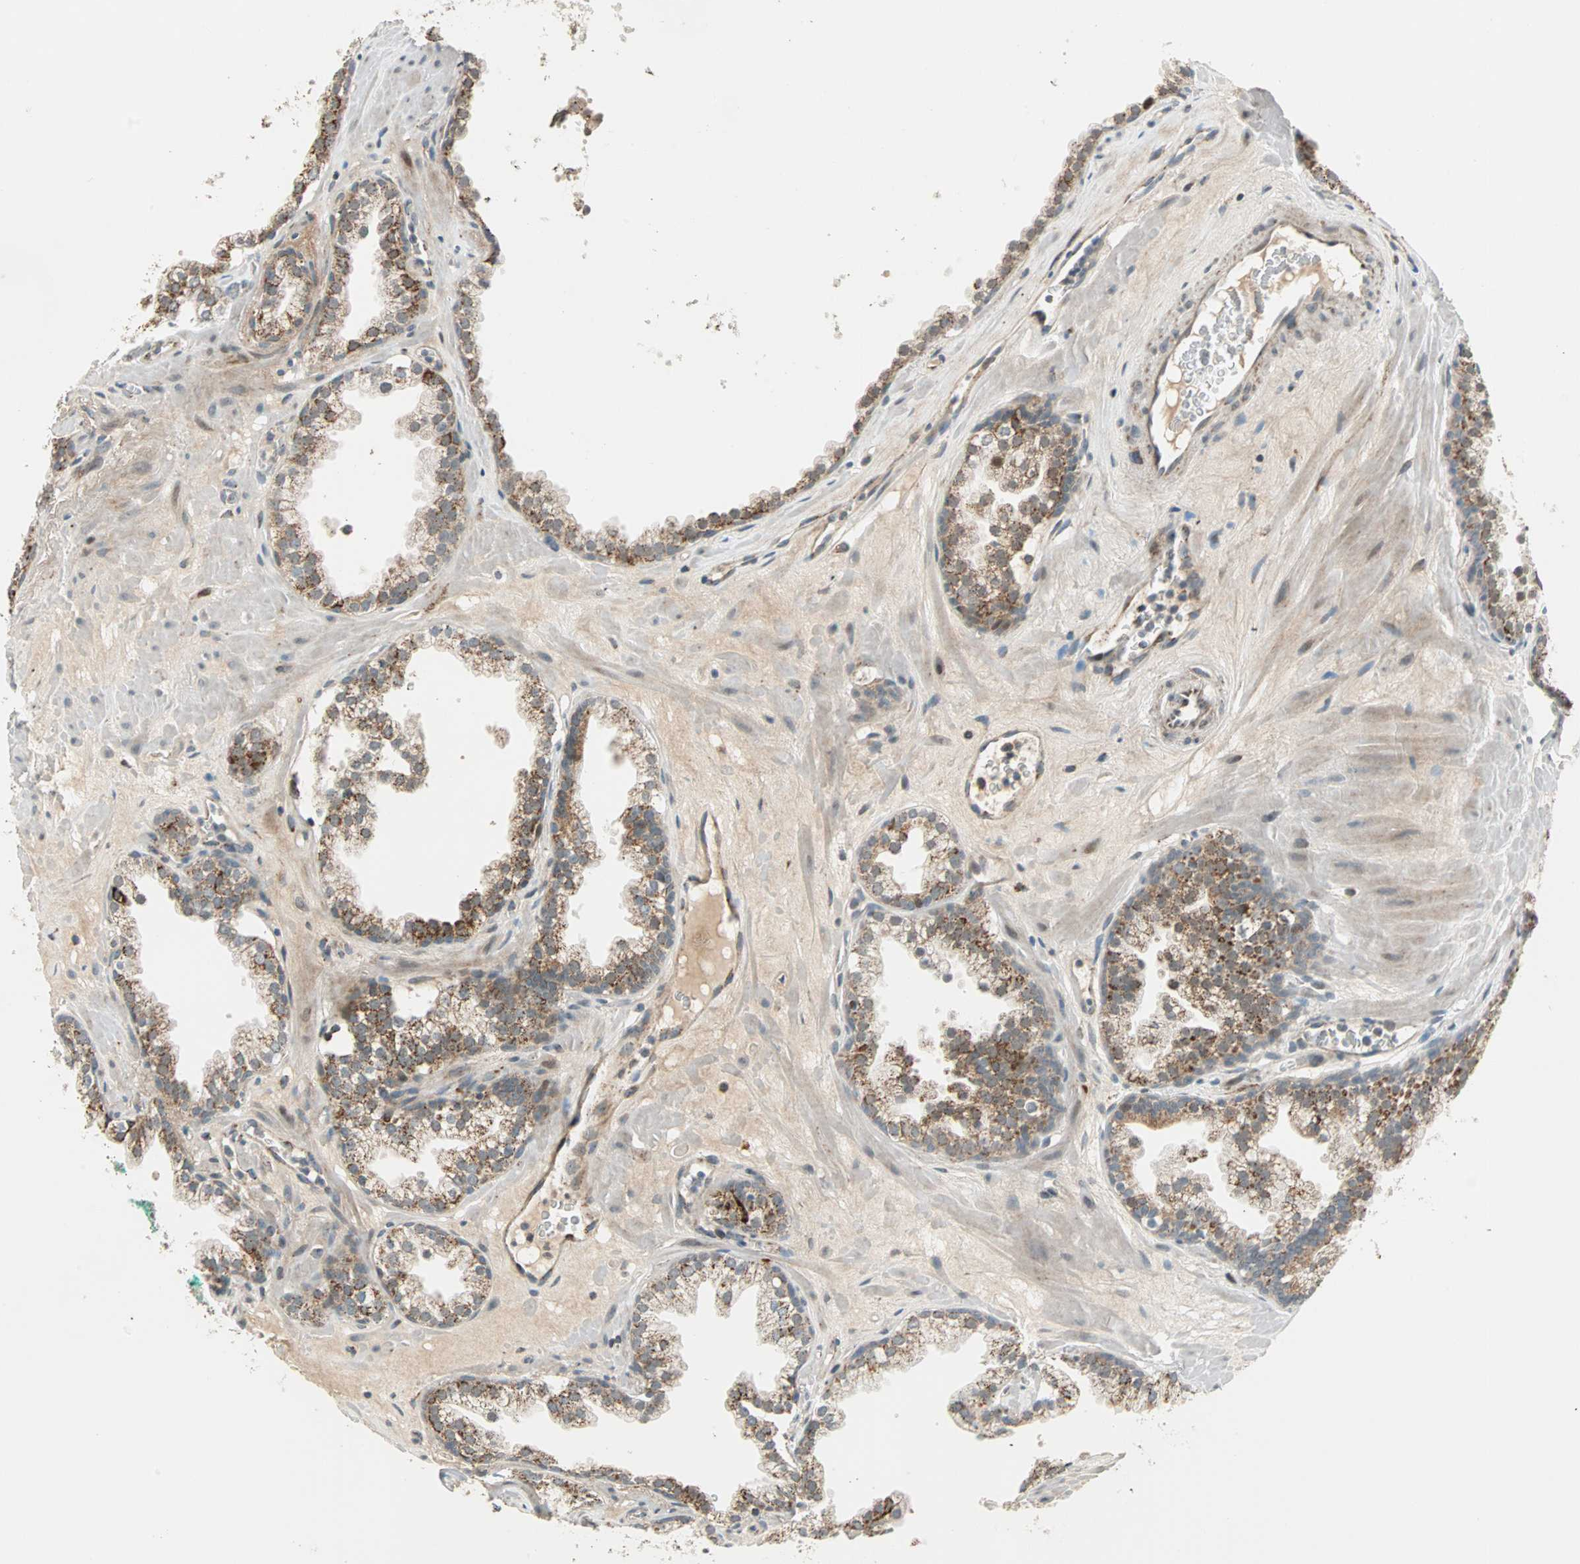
{"staining": {"intensity": "weak", "quantity": ">75%", "location": "cytoplasmic/membranous"}, "tissue": "prostate cancer", "cell_type": "Tumor cells", "image_type": "cancer", "snomed": [{"axis": "morphology", "description": "Adenocarcinoma, Low grade"}, {"axis": "topography", "description": "Prostate"}], "caption": "IHC histopathology image of neoplastic tissue: prostate low-grade adenocarcinoma stained using IHC shows low levels of weak protein expression localized specifically in the cytoplasmic/membranous of tumor cells, appearing as a cytoplasmic/membranous brown color.", "gene": "SPRY4", "patient": {"sex": "male", "age": 57}}